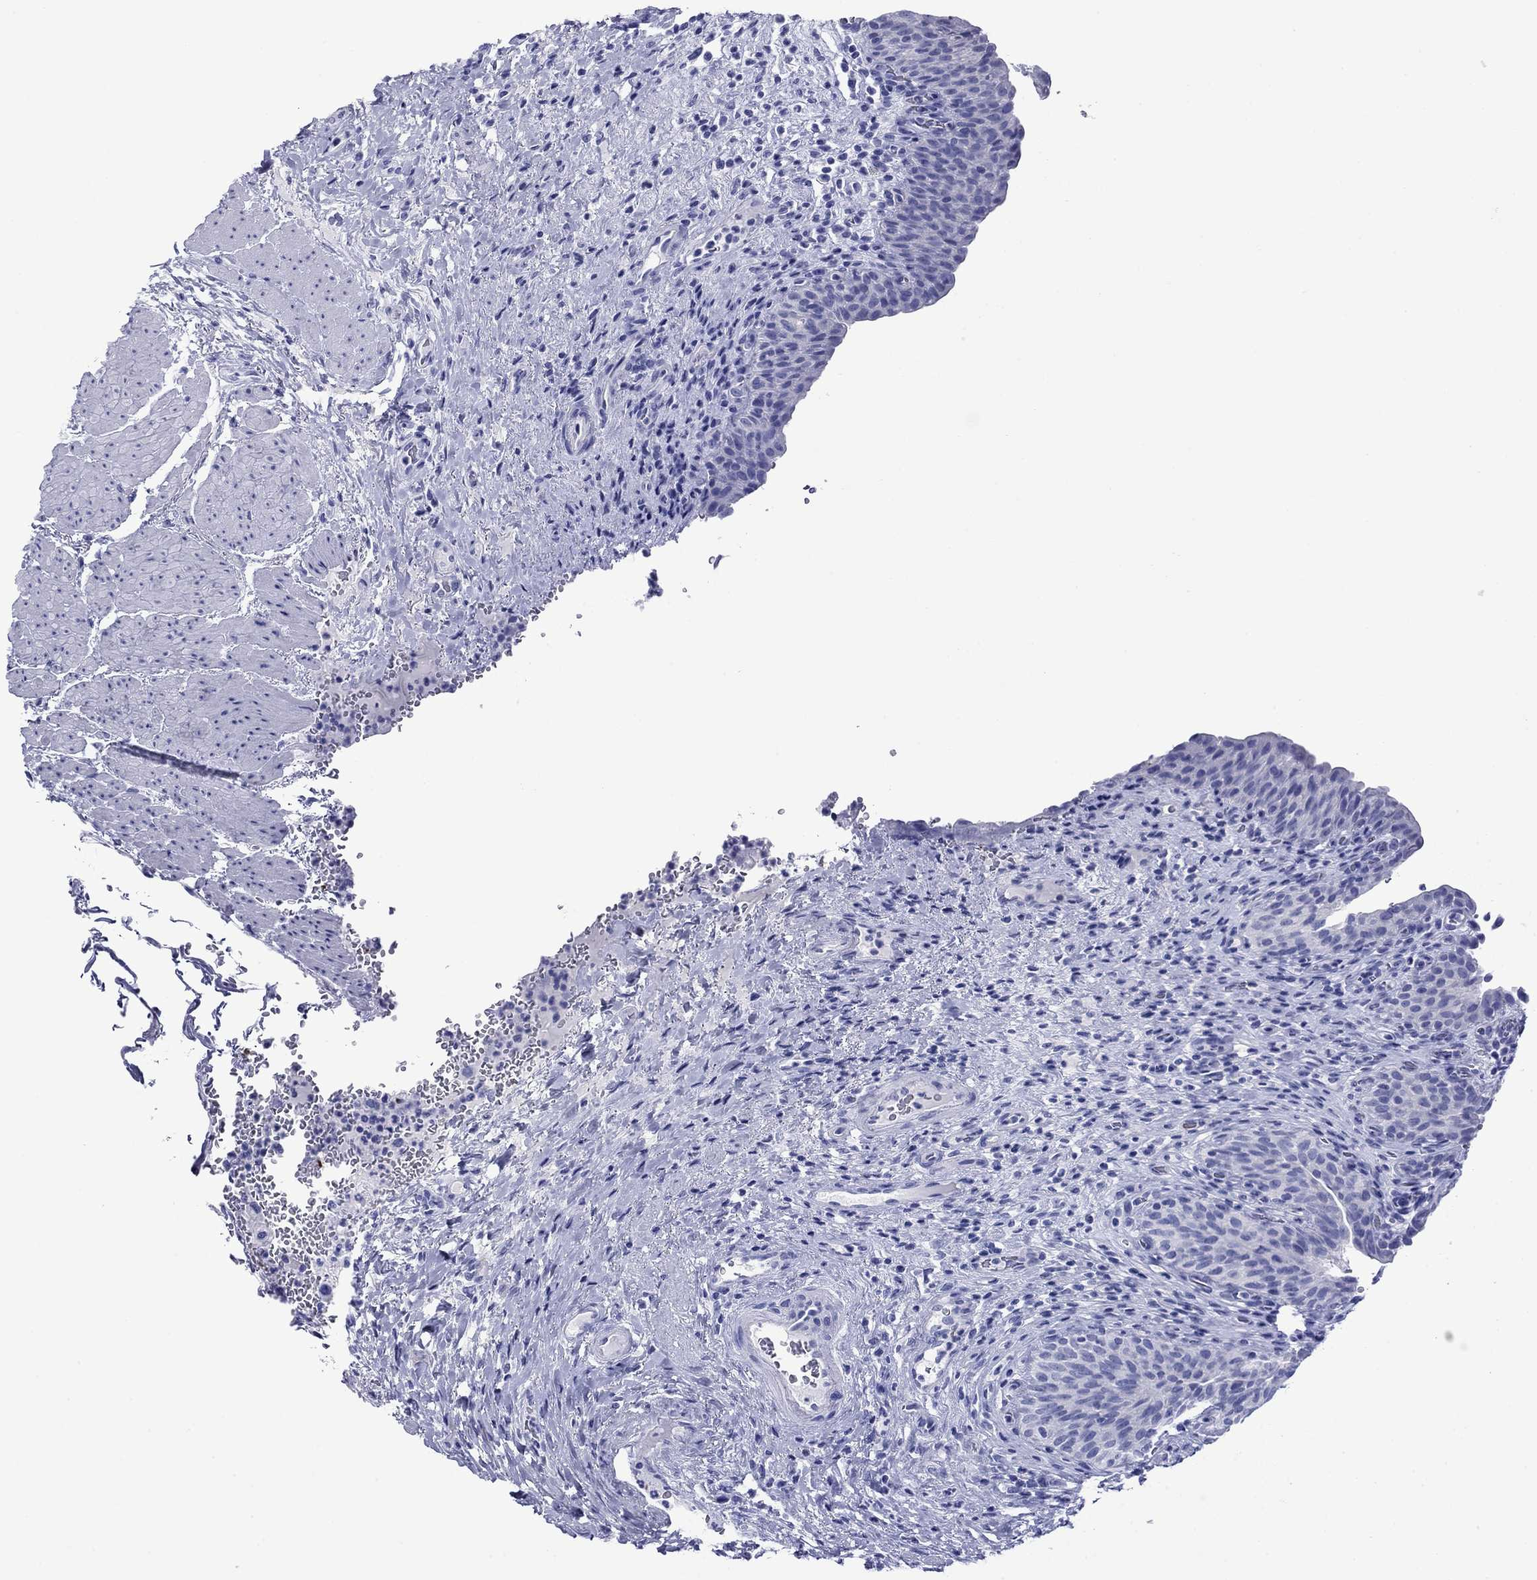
{"staining": {"intensity": "negative", "quantity": "none", "location": "none"}, "tissue": "urinary bladder", "cell_type": "Urothelial cells", "image_type": "normal", "snomed": [{"axis": "morphology", "description": "Normal tissue, NOS"}, {"axis": "topography", "description": "Urinary bladder"}], "caption": "A high-resolution image shows IHC staining of normal urinary bladder, which displays no significant positivity in urothelial cells. (DAB immunohistochemistry with hematoxylin counter stain).", "gene": "ROM1", "patient": {"sex": "male", "age": 66}}